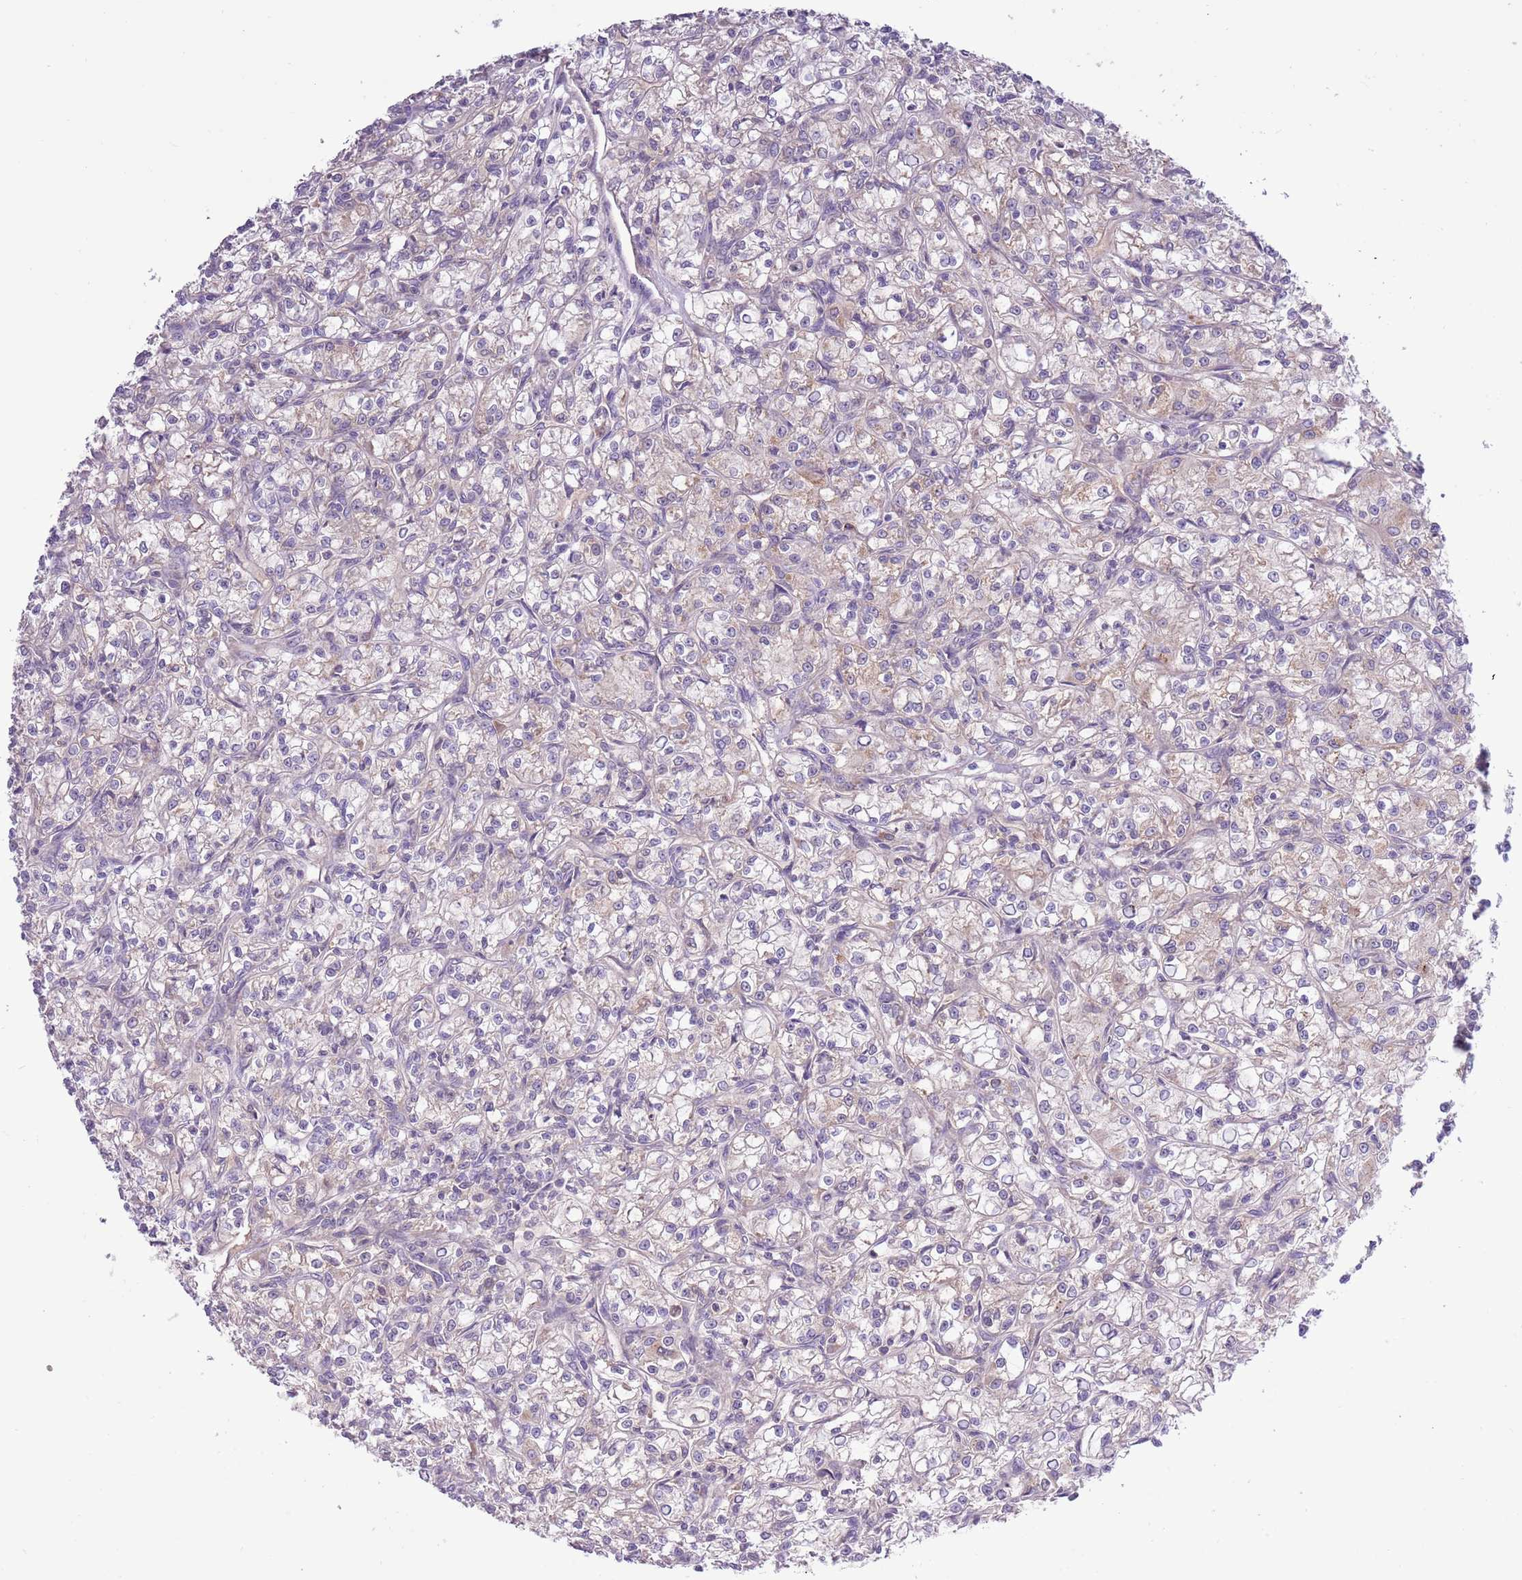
{"staining": {"intensity": "weak", "quantity": "<25%", "location": "cytoplasmic/membranous"}, "tissue": "renal cancer", "cell_type": "Tumor cells", "image_type": "cancer", "snomed": [{"axis": "morphology", "description": "Adenocarcinoma, NOS"}, {"axis": "topography", "description": "Kidney"}], "caption": "This micrograph is of renal adenocarcinoma stained with IHC to label a protein in brown with the nuclei are counter-stained blue. There is no staining in tumor cells.", "gene": "SHROOM3", "patient": {"sex": "female", "age": 59}}